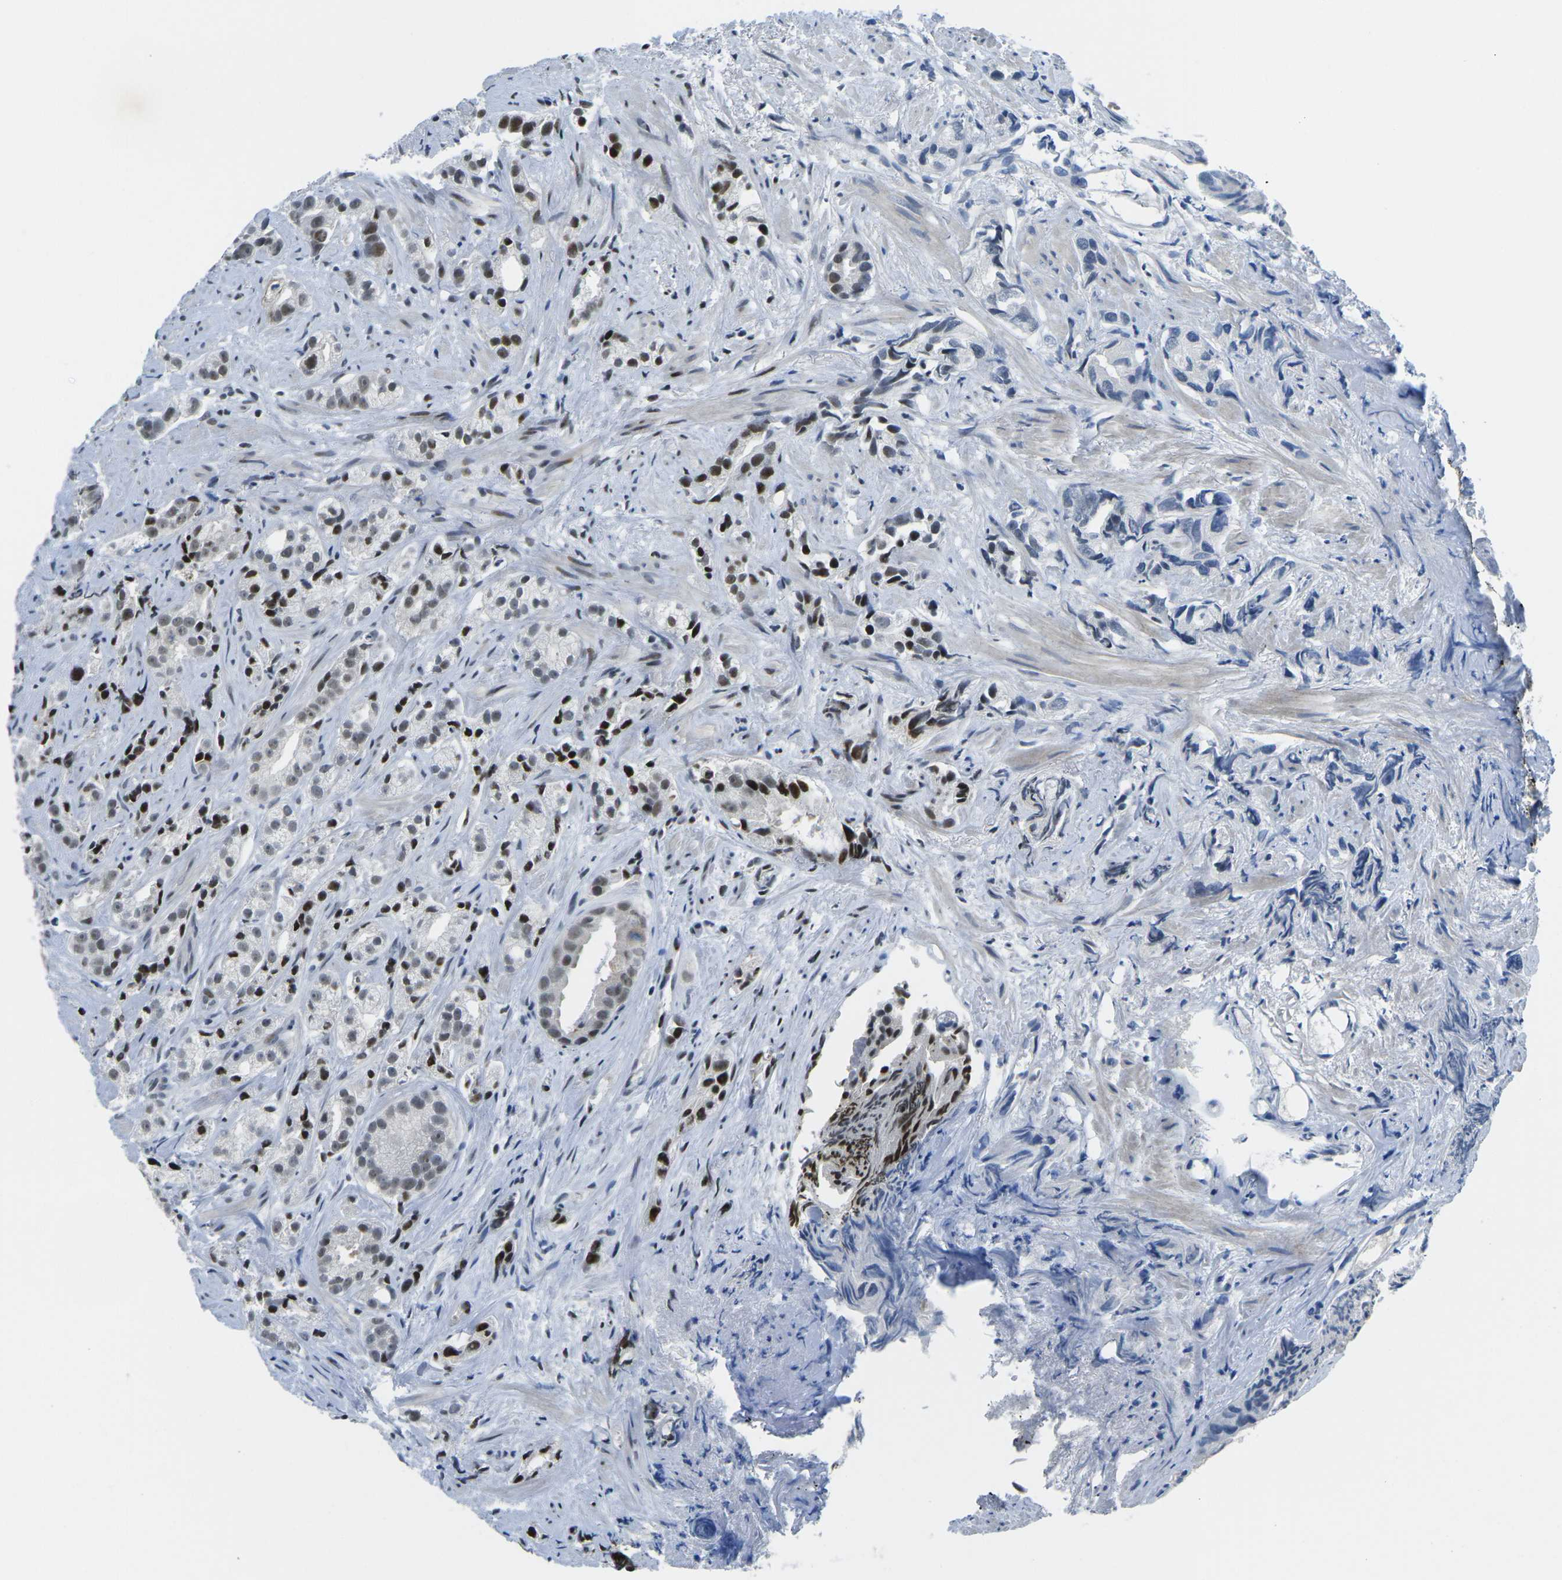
{"staining": {"intensity": "strong", "quantity": "<25%", "location": "nuclear"}, "tissue": "prostate cancer", "cell_type": "Tumor cells", "image_type": "cancer", "snomed": [{"axis": "morphology", "description": "Adenocarcinoma, Low grade"}, {"axis": "topography", "description": "Prostate"}], "caption": "Prostate cancer stained for a protein reveals strong nuclear positivity in tumor cells.", "gene": "PRPF8", "patient": {"sex": "male", "age": 89}}